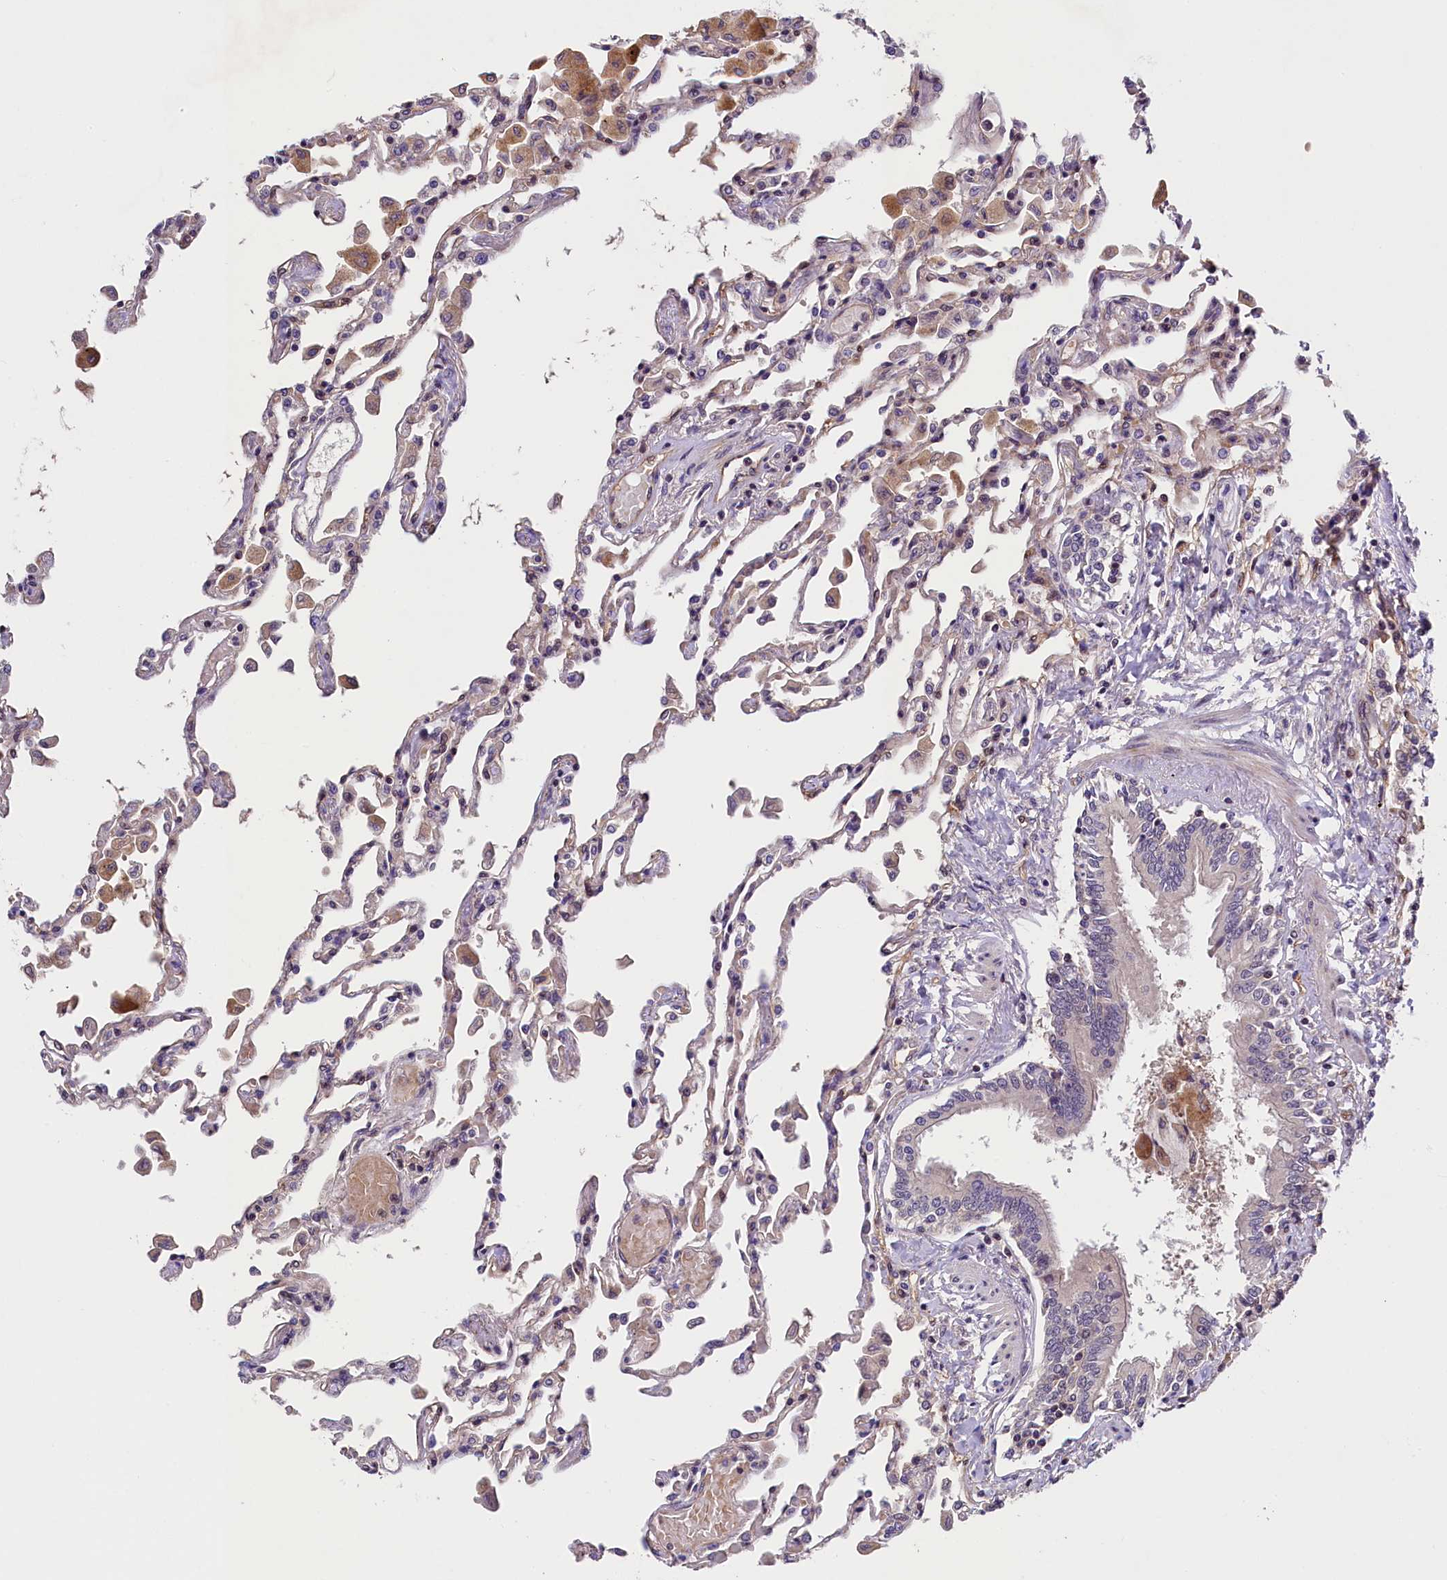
{"staining": {"intensity": "moderate", "quantity": "<25%", "location": "cytoplasmic/membranous,nuclear"}, "tissue": "lung", "cell_type": "Alveolar cells", "image_type": "normal", "snomed": [{"axis": "morphology", "description": "Normal tissue, NOS"}, {"axis": "topography", "description": "Bronchus"}, {"axis": "topography", "description": "Lung"}], "caption": "Moderate cytoplasmic/membranous,nuclear positivity for a protein is seen in about <25% of alveolar cells of unremarkable lung using immunohistochemistry (IHC).", "gene": "SNRK", "patient": {"sex": "female", "age": 49}}